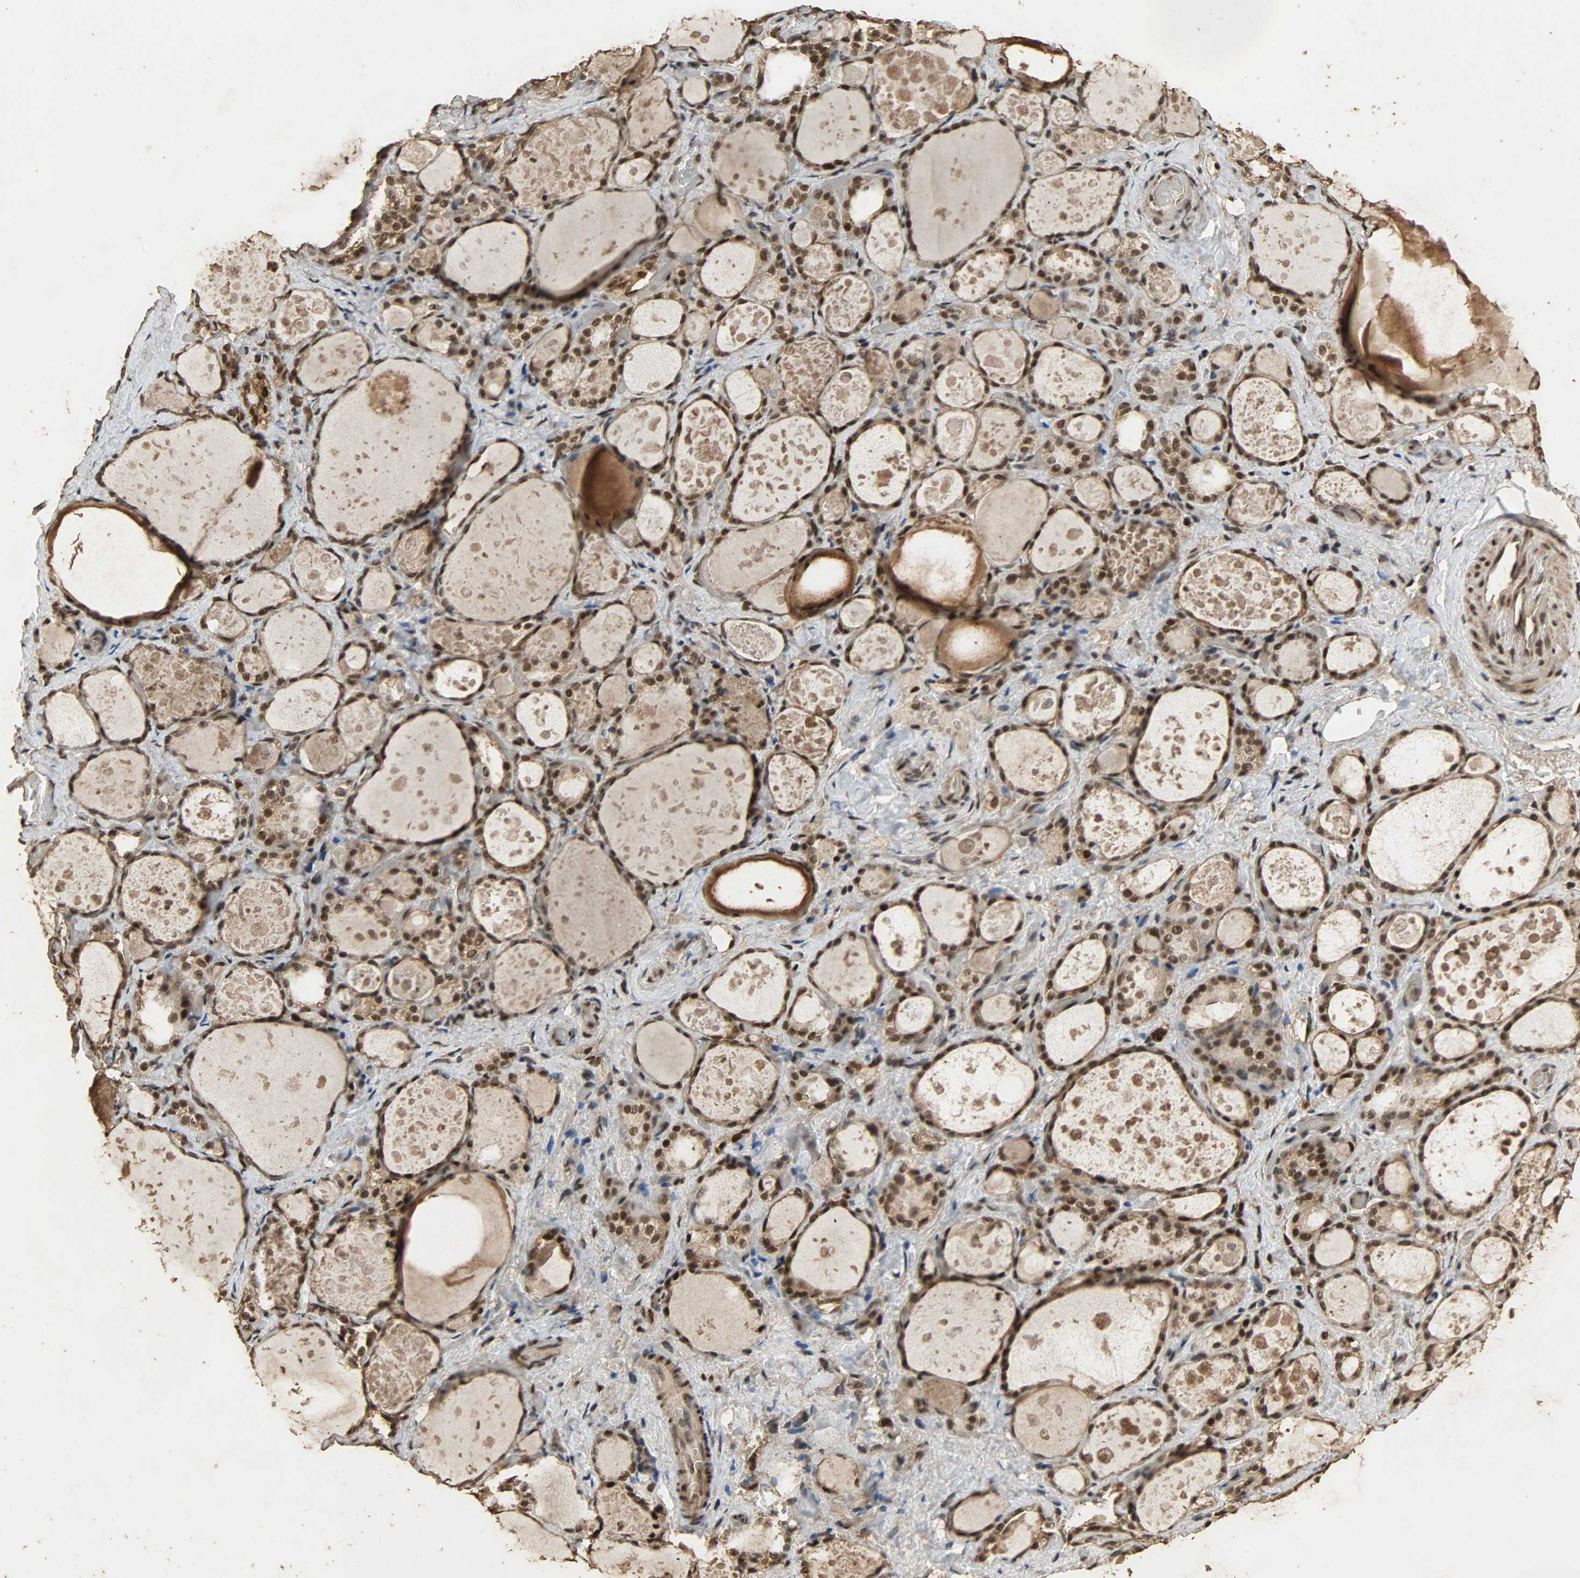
{"staining": {"intensity": "moderate", "quantity": ">75%", "location": "nuclear"}, "tissue": "thyroid gland", "cell_type": "Glandular cells", "image_type": "normal", "snomed": [{"axis": "morphology", "description": "Normal tissue, NOS"}, {"axis": "topography", "description": "Thyroid gland"}], "caption": "DAB immunohistochemical staining of benign human thyroid gland shows moderate nuclear protein staining in approximately >75% of glandular cells.", "gene": "CCNT2", "patient": {"sex": "female", "age": 75}}